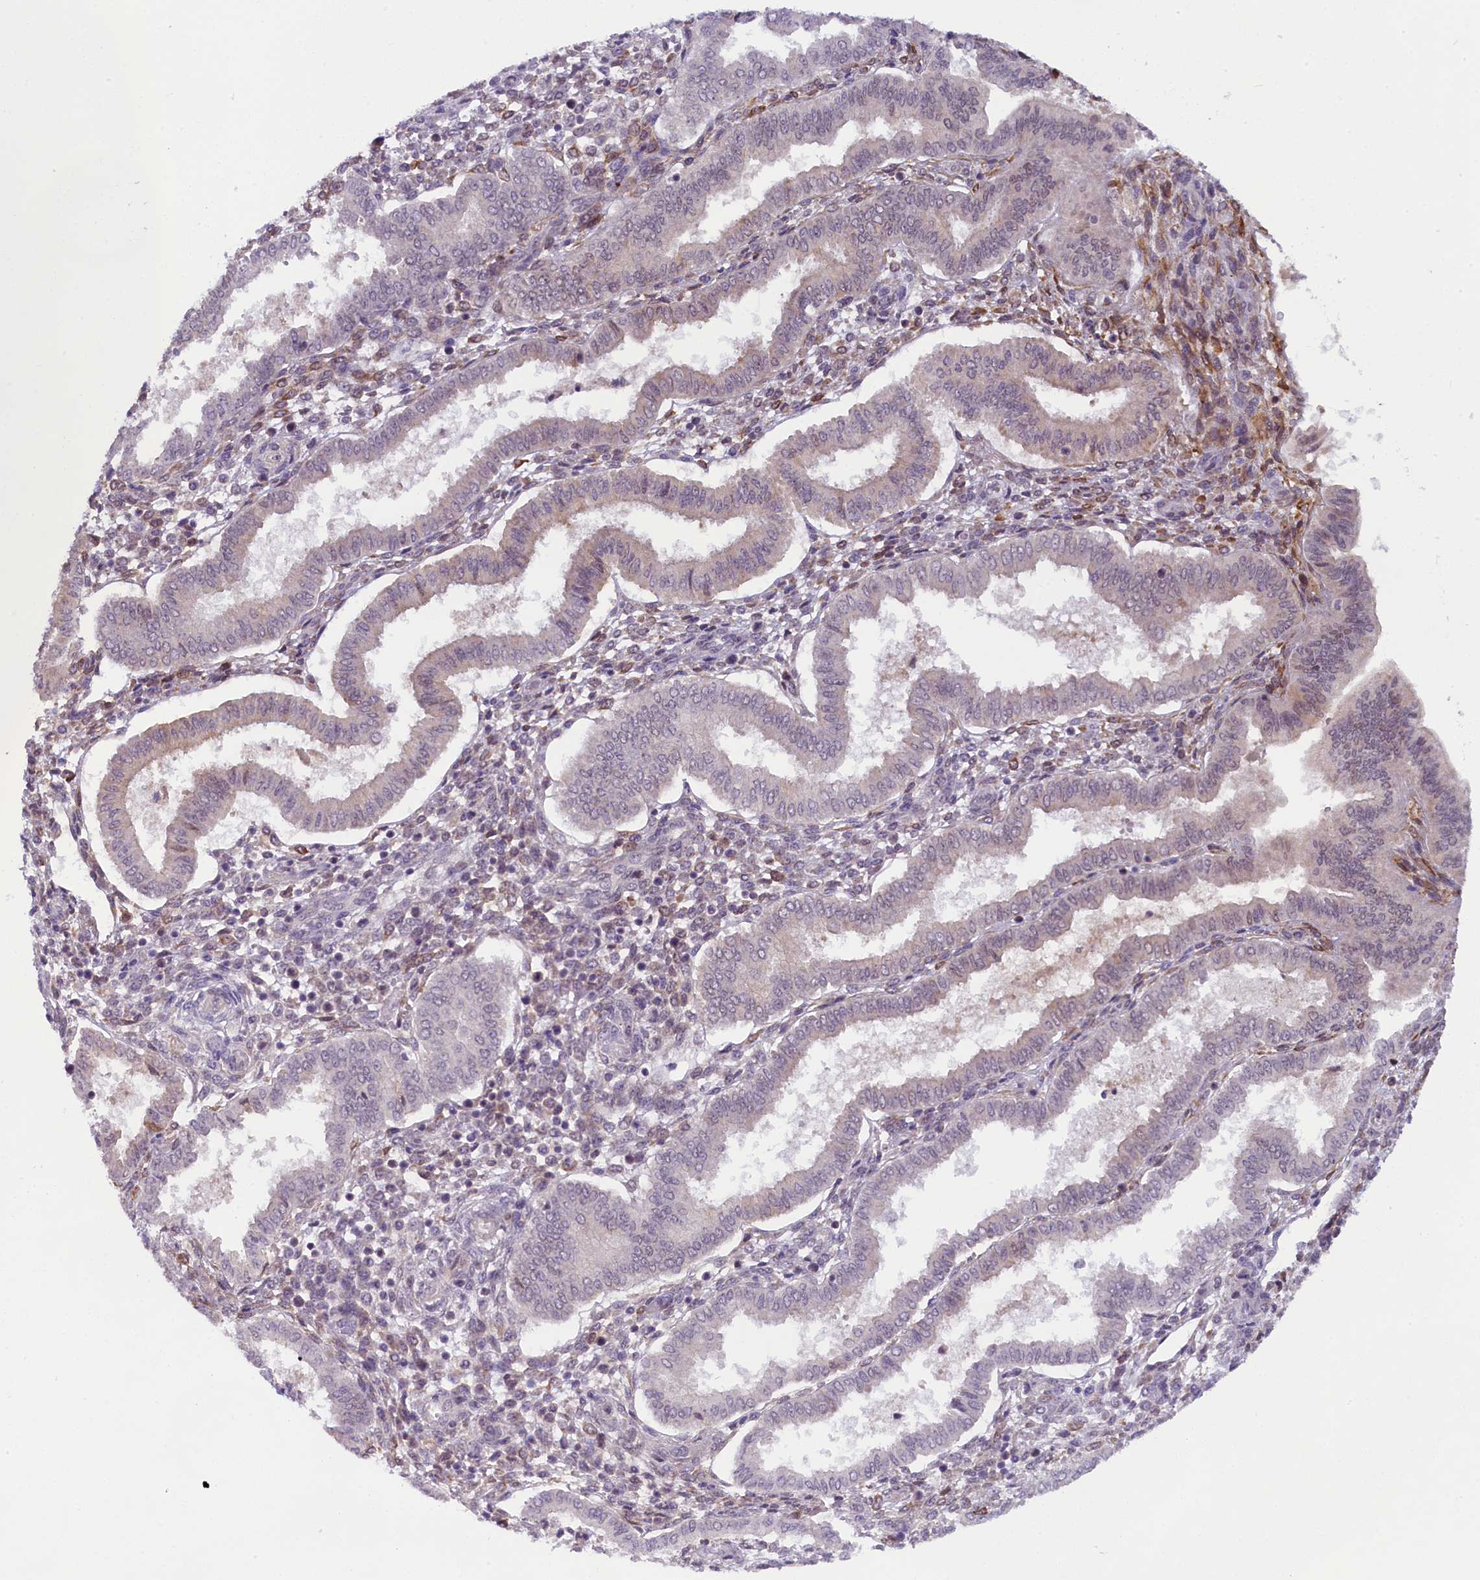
{"staining": {"intensity": "weak", "quantity": "<25%", "location": "nuclear"}, "tissue": "endometrium", "cell_type": "Cells in endometrial stroma", "image_type": "normal", "snomed": [{"axis": "morphology", "description": "Normal tissue, NOS"}, {"axis": "topography", "description": "Endometrium"}], "caption": "Cells in endometrial stroma show no significant positivity in benign endometrium. (DAB immunohistochemistry with hematoxylin counter stain).", "gene": "CRAMP1", "patient": {"sex": "female", "age": 24}}